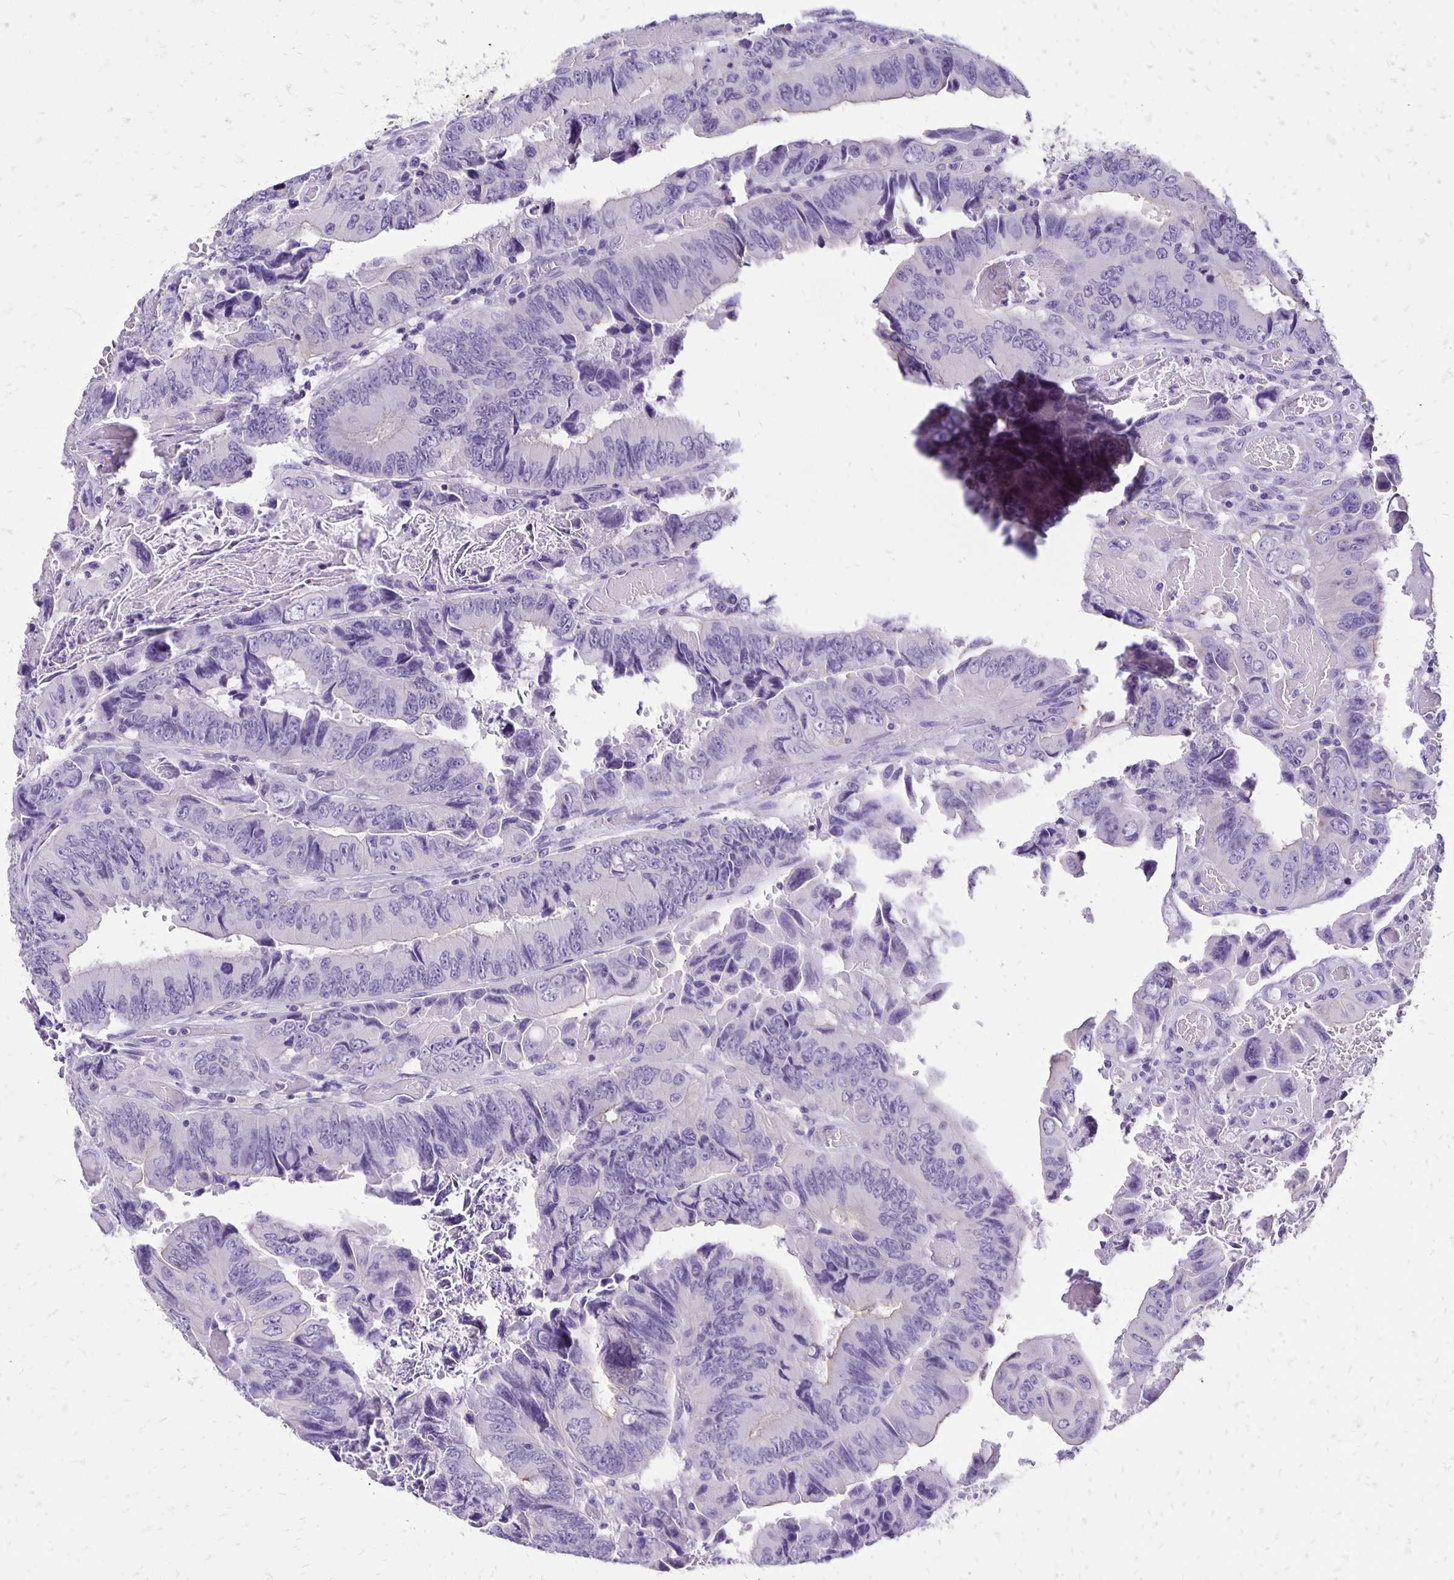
{"staining": {"intensity": "negative", "quantity": "none", "location": "none"}, "tissue": "colorectal cancer", "cell_type": "Tumor cells", "image_type": "cancer", "snomed": [{"axis": "morphology", "description": "Adenocarcinoma, NOS"}, {"axis": "topography", "description": "Colon"}], "caption": "IHC image of neoplastic tissue: colorectal cancer (adenocarcinoma) stained with DAB (3,3'-diaminobenzidine) shows no significant protein staining in tumor cells.", "gene": "ANKRD45", "patient": {"sex": "female", "age": 84}}